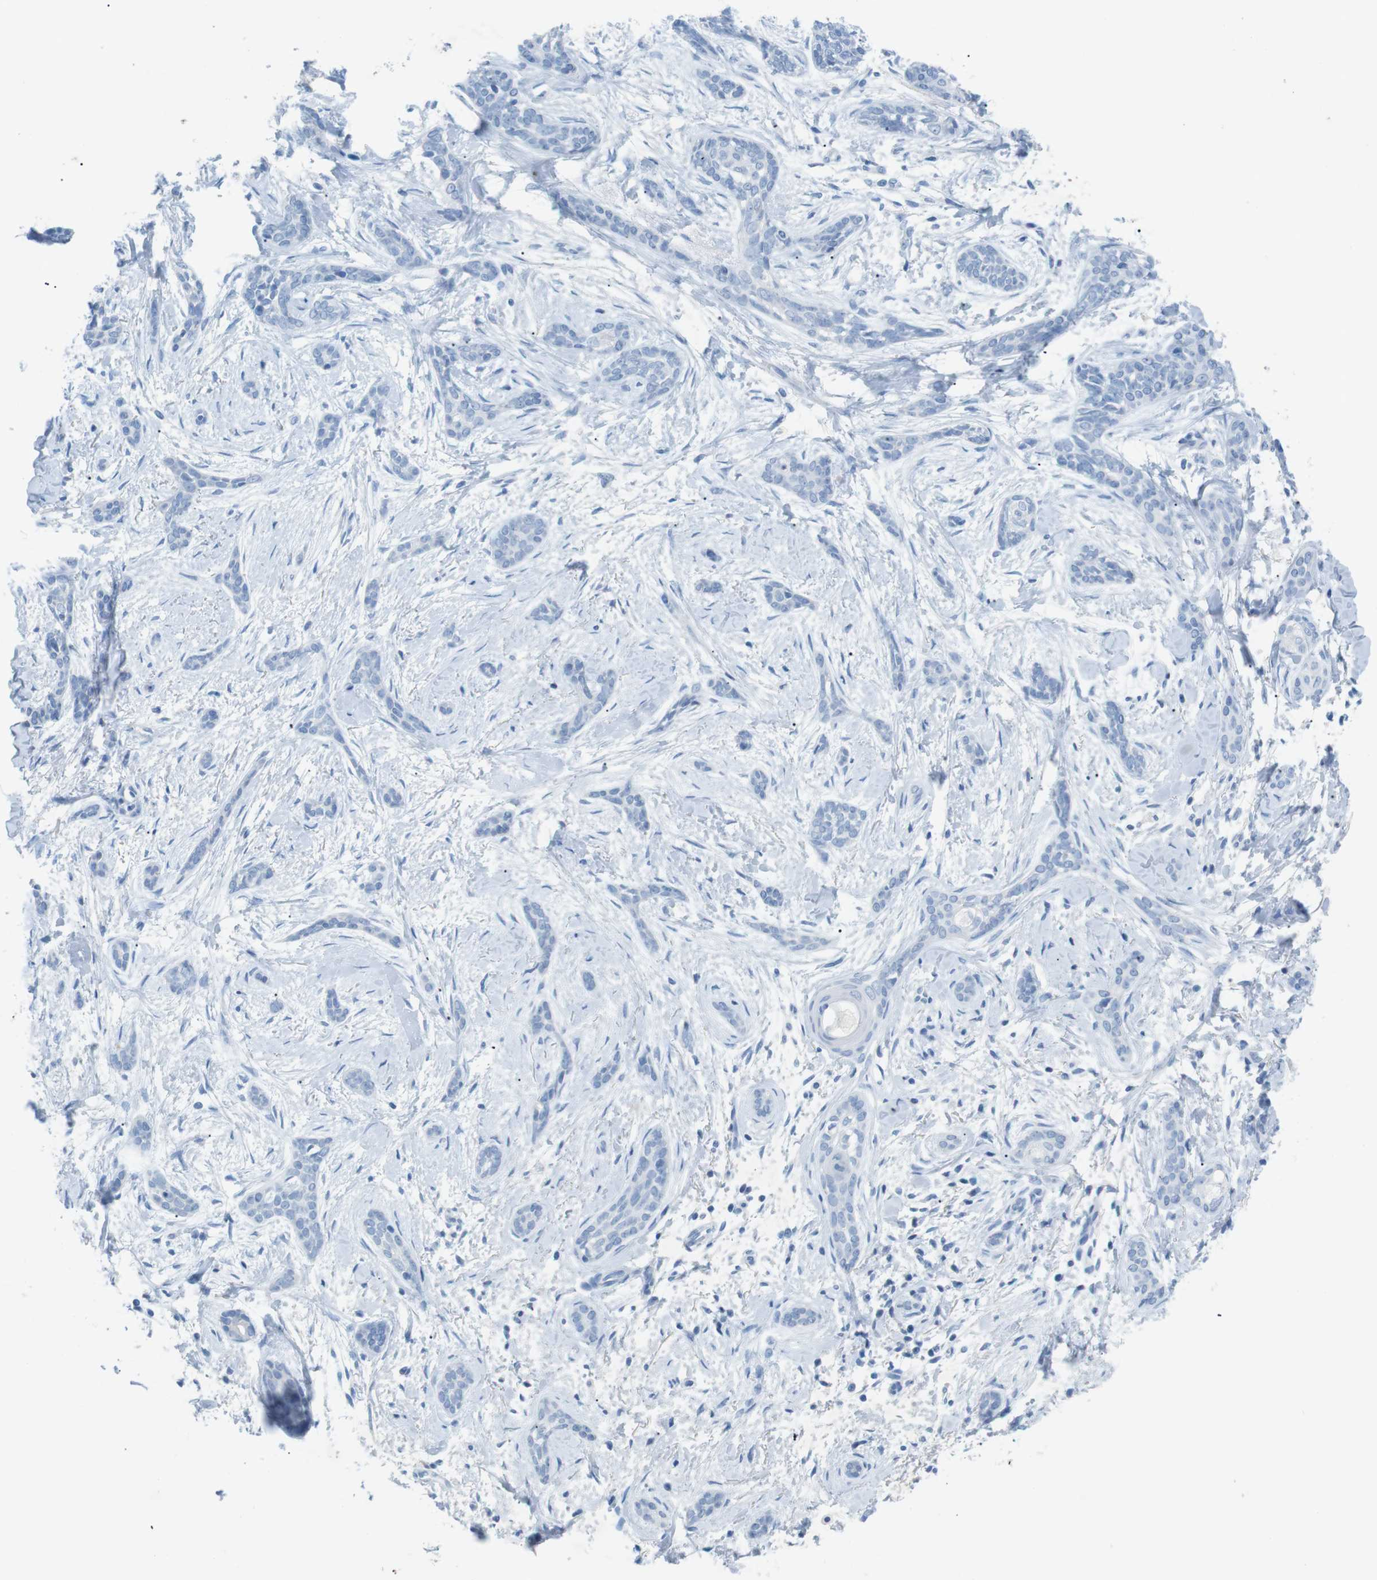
{"staining": {"intensity": "negative", "quantity": "none", "location": "none"}, "tissue": "skin cancer", "cell_type": "Tumor cells", "image_type": "cancer", "snomed": [{"axis": "morphology", "description": "Basal cell carcinoma"}, {"axis": "morphology", "description": "Adnexal tumor, benign"}, {"axis": "topography", "description": "Skin"}], "caption": "Tumor cells are negative for protein expression in human skin cancer (basal cell carcinoma).", "gene": "SALL4", "patient": {"sex": "female", "age": 42}}